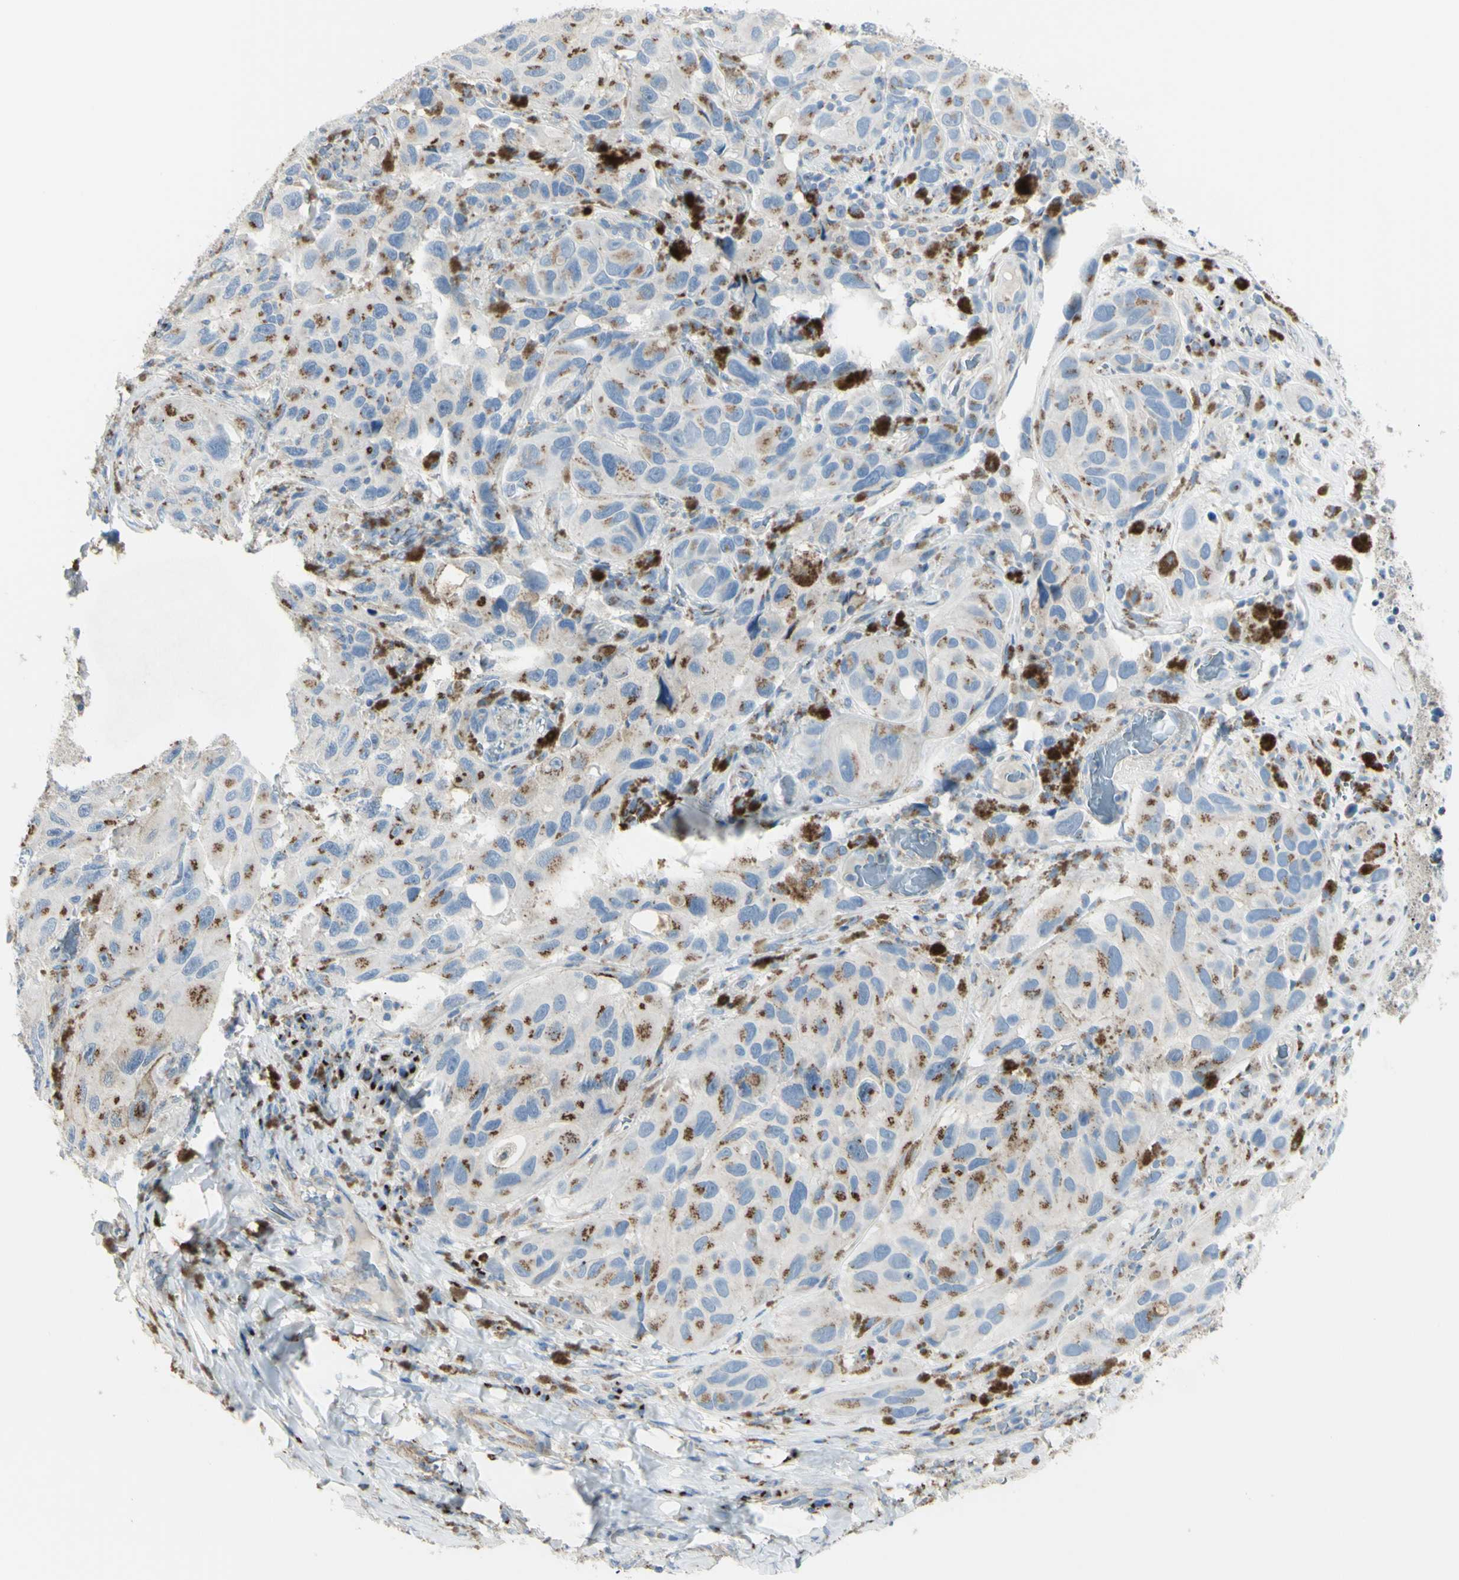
{"staining": {"intensity": "moderate", "quantity": "25%-75%", "location": "cytoplasmic/membranous"}, "tissue": "melanoma", "cell_type": "Tumor cells", "image_type": "cancer", "snomed": [{"axis": "morphology", "description": "Malignant melanoma, NOS"}, {"axis": "topography", "description": "Skin"}], "caption": "Melanoma stained with a protein marker demonstrates moderate staining in tumor cells.", "gene": "B4GALT3", "patient": {"sex": "female", "age": 73}}